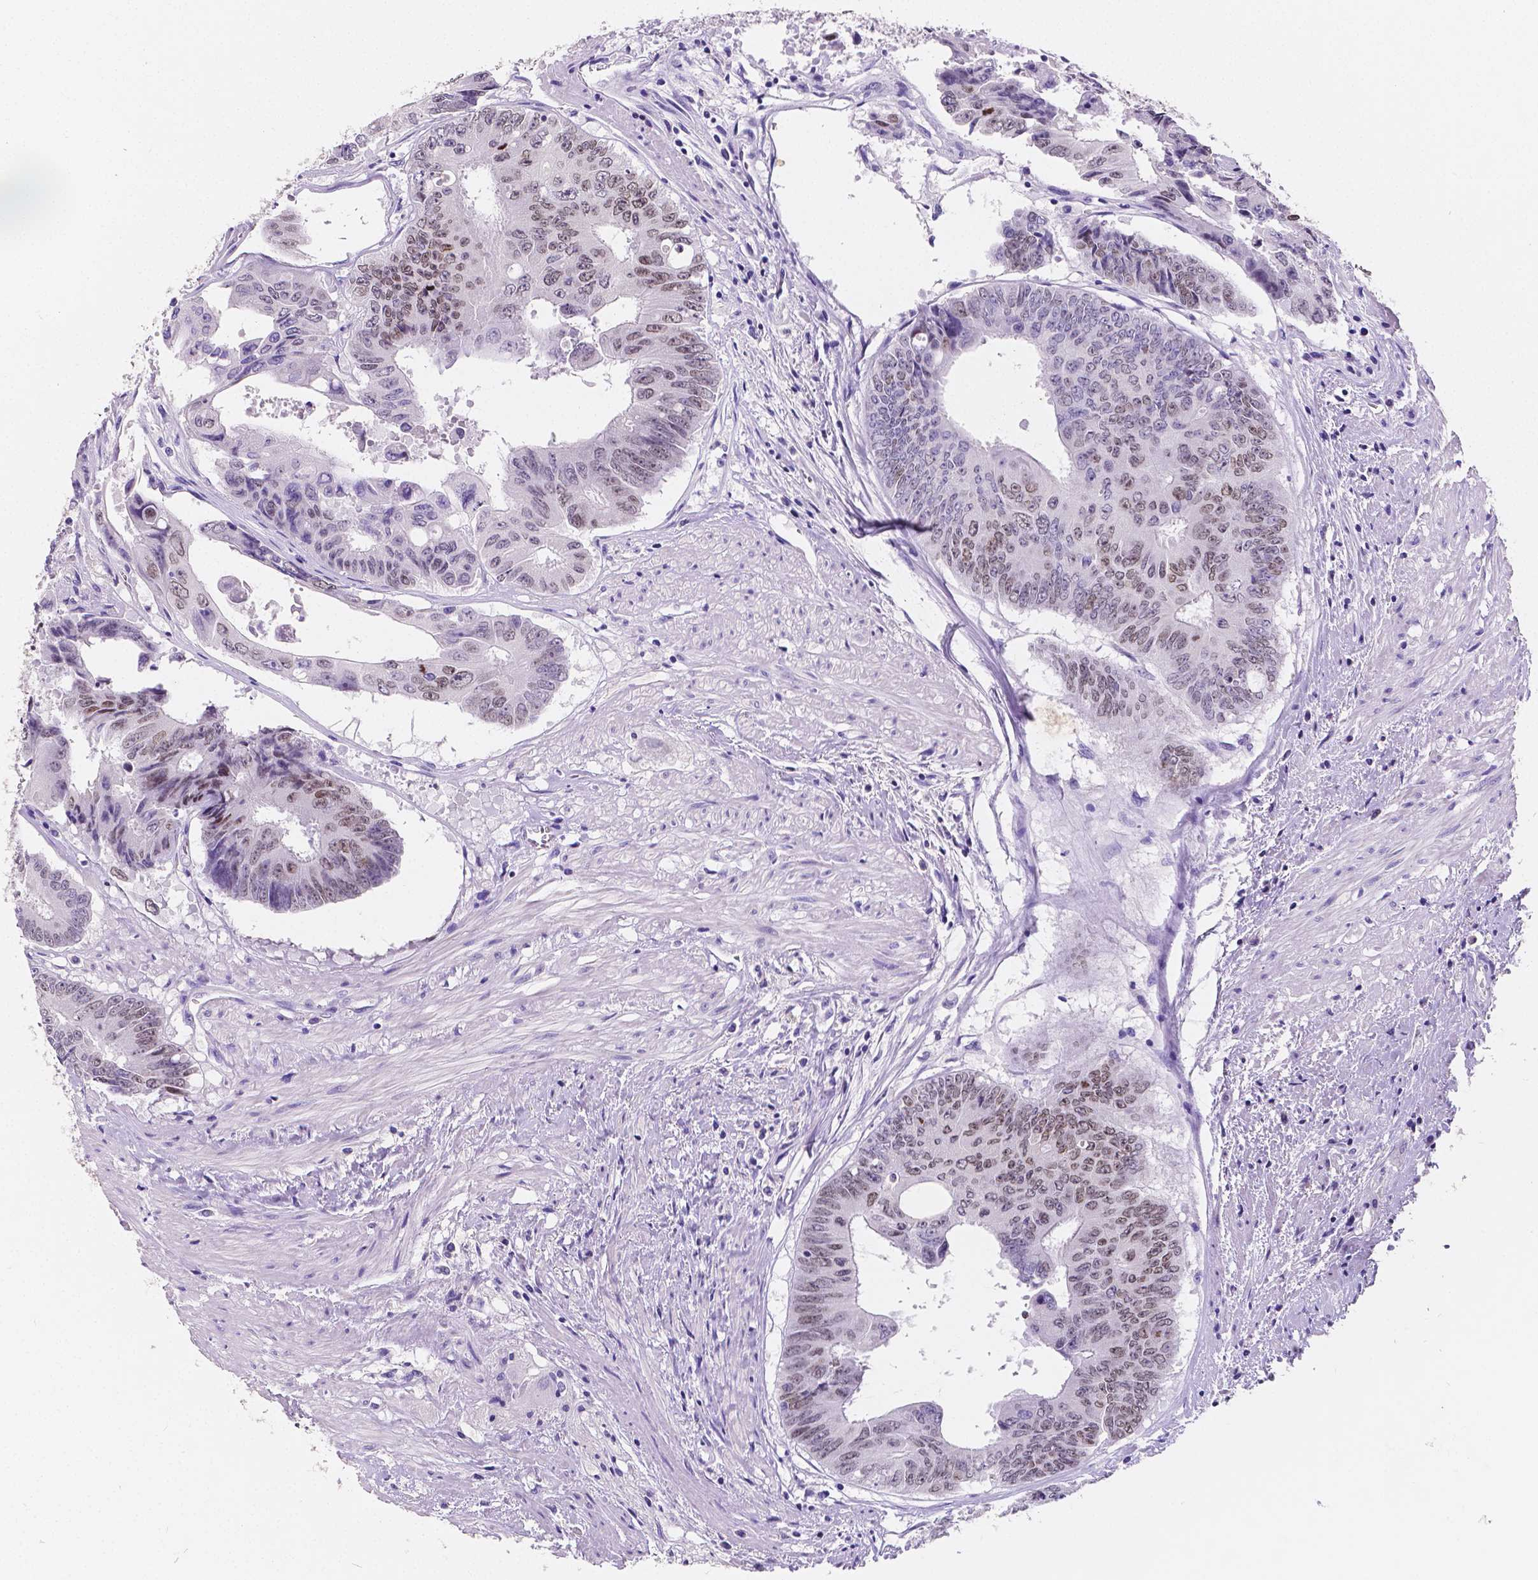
{"staining": {"intensity": "moderate", "quantity": "25%-75%", "location": "nuclear"}, "tissue": "colorectal cancer", "cell_type": "Tumor cells", "image_type": "cancer", "snomed": [{"axis": "morphology", "description": "Adenocarcinoma, NOS"}, {"axis": "topography", "description": "Rectum"}], "caption": "Protein analysis of colorectal cancer tissue shows moderate nuclear staining in approximately 25%-75% of tumor cells.", "gene": "SATB2", "patient": {"sex": "male", "age": 59}}